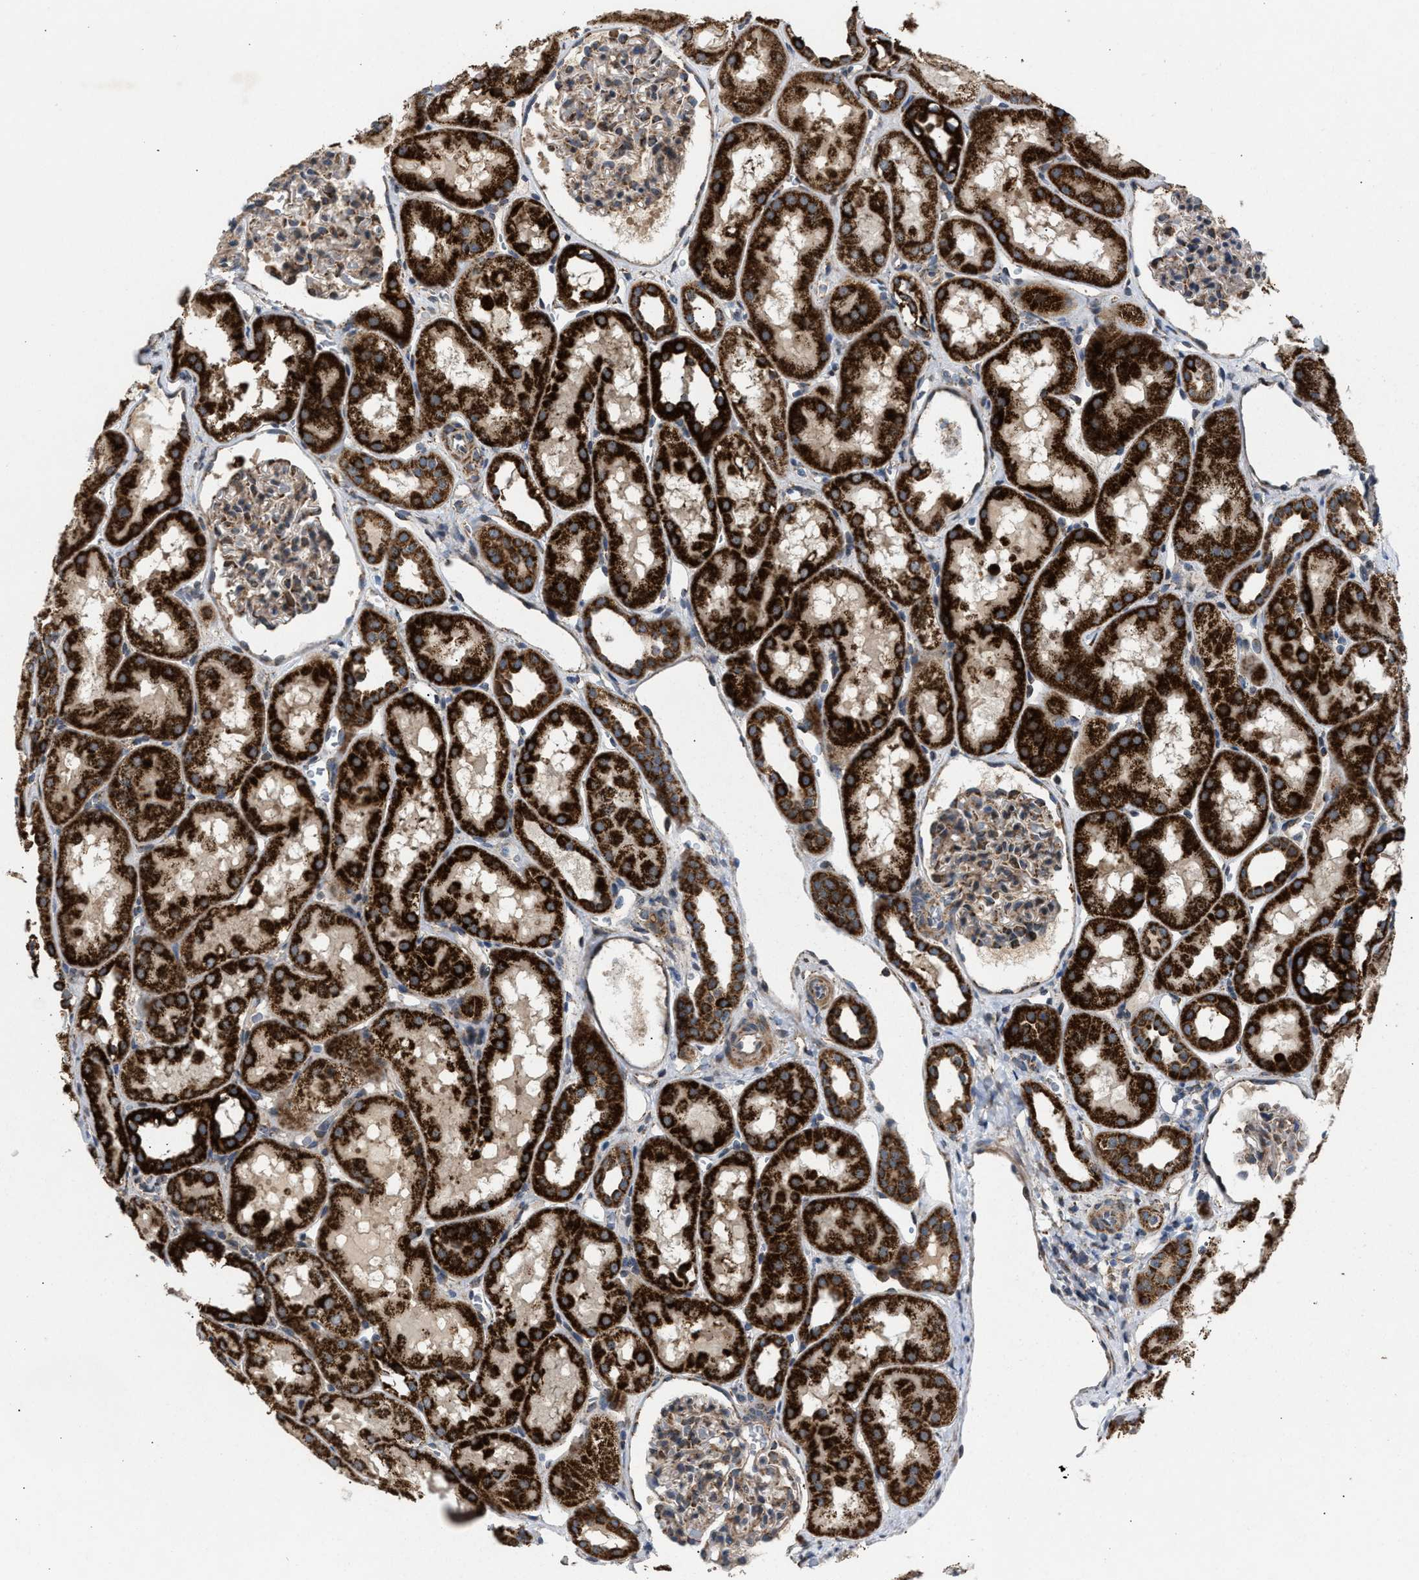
{"staining": {"intensity": "moderate", "quantity": "25%-75%", "location": "cytoplasmic/membranous"}, "tissue": "kidney", "cell_type": "Cells in glomeruli", "image_type": "normal", "snomed": [{"axis": "morphology", "description": "Normal tissue, NOS"}, {"axis": "topography", "description": "Kidney"}, {"axis": "topography", "description": "Urinary bladder"}], "caption": "A brown stain highlights moderate cytoplasmic/membranous positivity of a protein in cells in glomeruli of unremarkable human kidney. The protein of interest is shown in brown color, while the nuclei are stained blue.", "gene": "TACO1", "patient": {"sex": "male", "age": 16}}